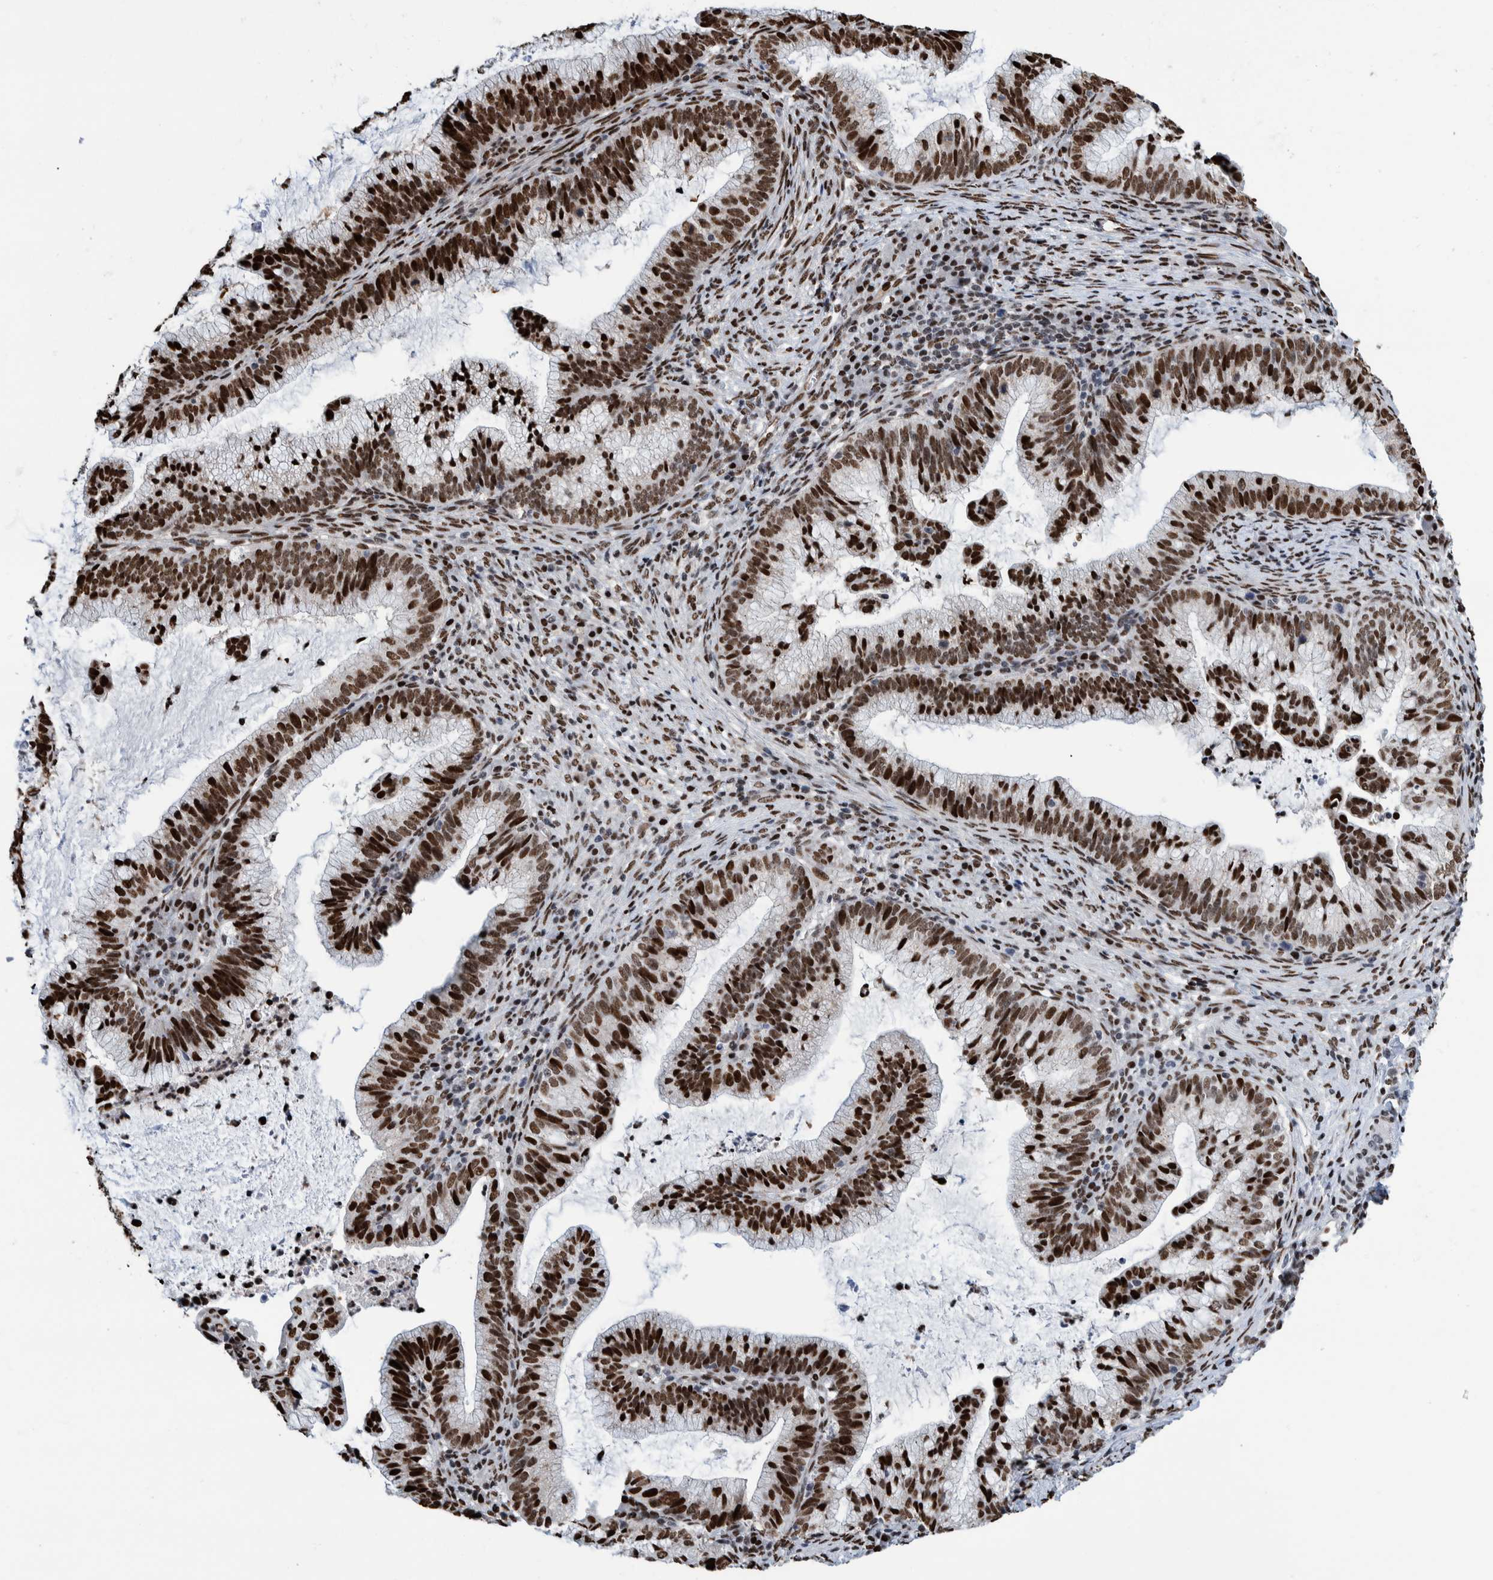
{"staining": {"intensity": "strong", "quantity": ">75%", "location": "nuclear"}, "tissue": "cervical cancer", "cell_type": "Tumor cells", "image_type": "cancer", "snomed": [{"axis": "morphology", "description": "Adenocarcinoma, NOS"}, {"axis": "topography", "description": "Cervix"}], "caption": "Protein expression analysis of cervical adenocarcinoma exhibits strong nuclear positivity in approximately >75% of tumor cells. (DAB (3,3'-diaminobenzidine) = brown stain, brightfield microscopy at high magnification).", "gene": "HEATR9", "patient": {"sex": "female", "age": 36}}